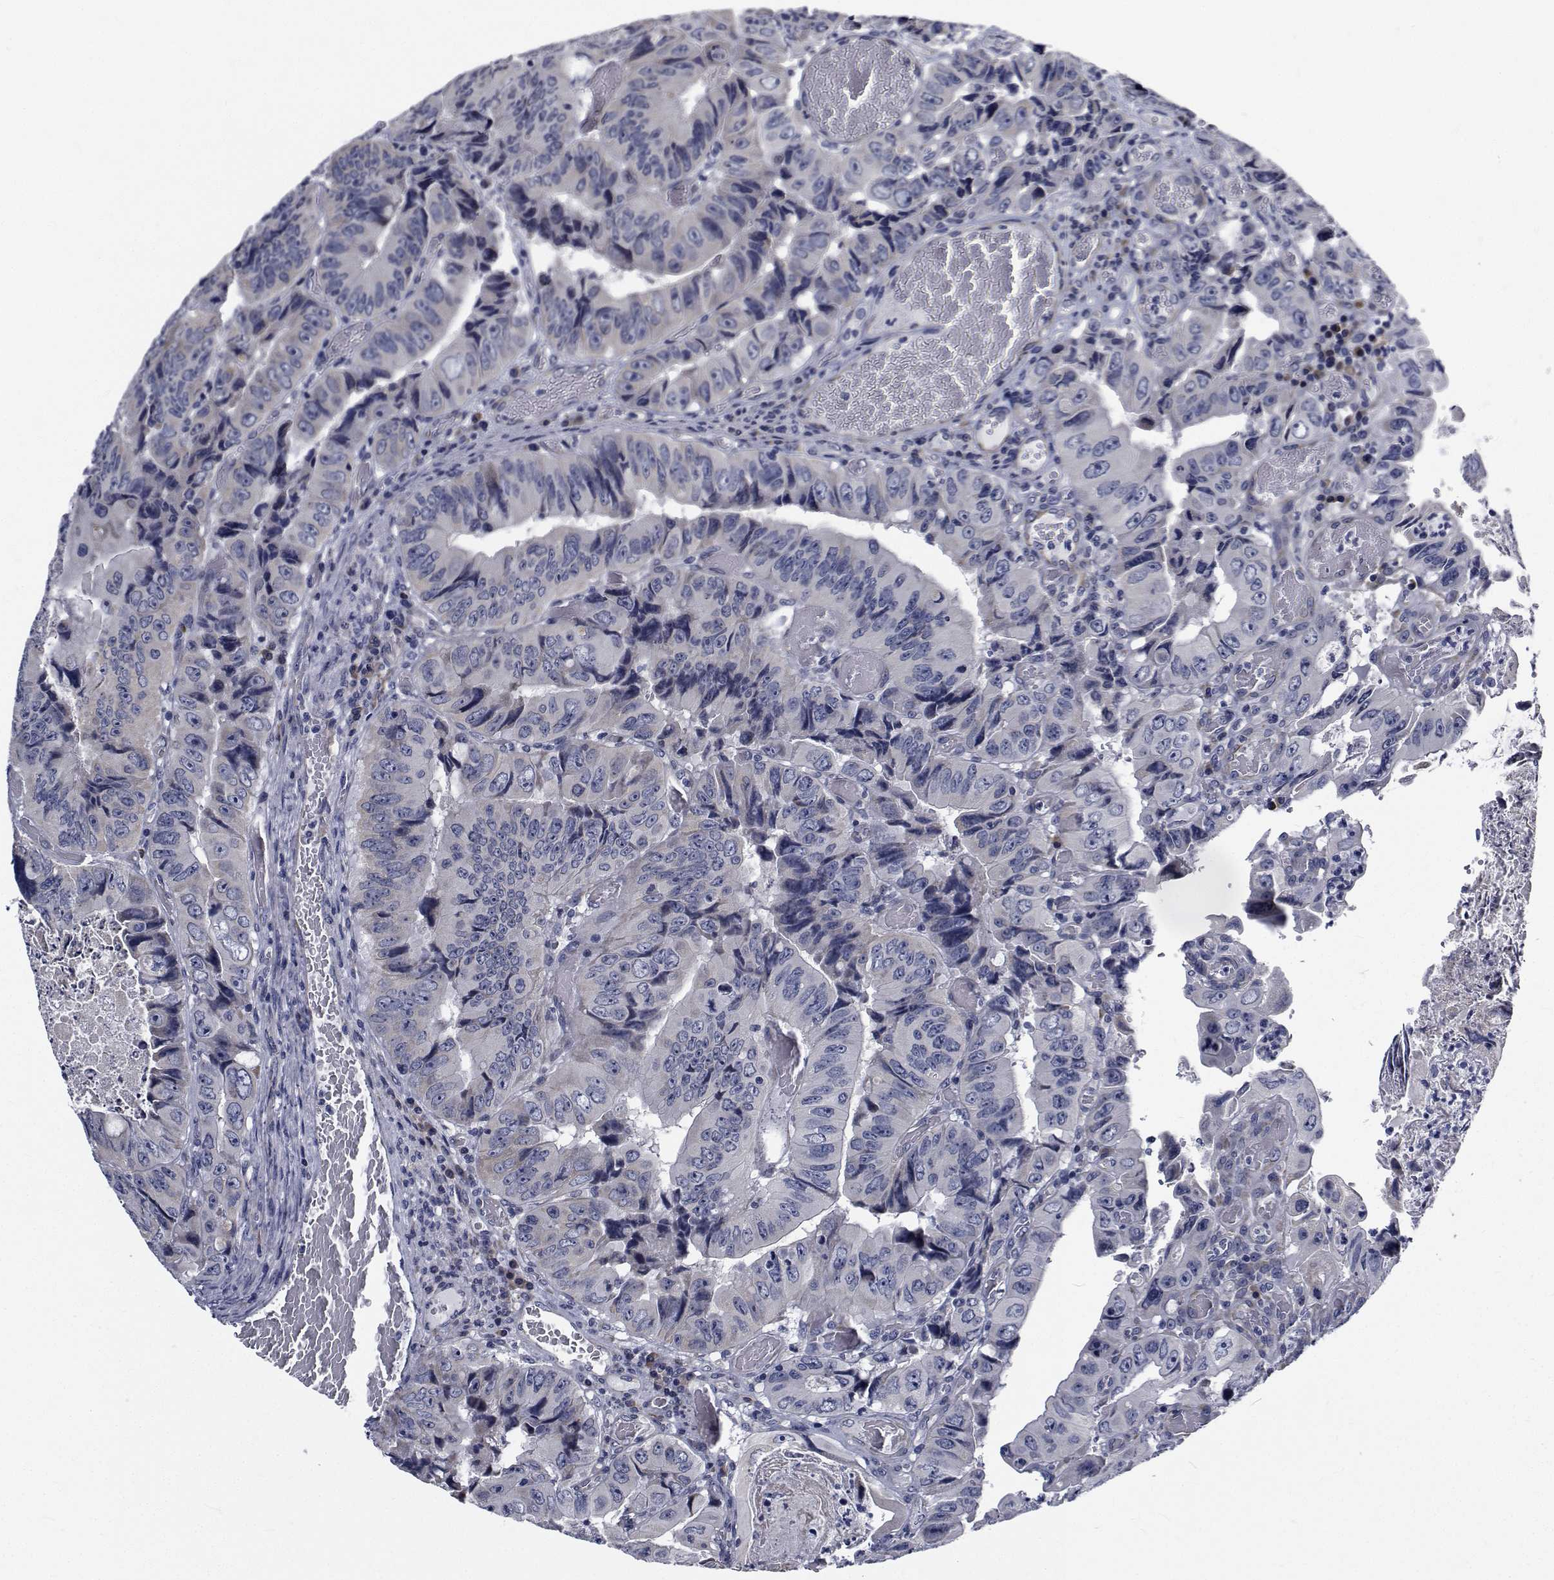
{"staining": {"intensity": "negative", "quantity": "none", "location": "none"}, "tissue": "colorectal cancer", "cell_type": "Tumor cells", "image_type": "cancer", "snomed": [{"axis": "morphology", "description": "Adenocarcinoma, NOS"}, {"axis": "topography", "description": "Colon"}], "caption": "Photomicrograph shows no protein expression in tumor cells of adenocarcinoma (colorectal) tissue. (IHC, brightfield microscopy, high magnification).", "gene": "TTBK1", "patient": {"sex": "female", "age": 84}}